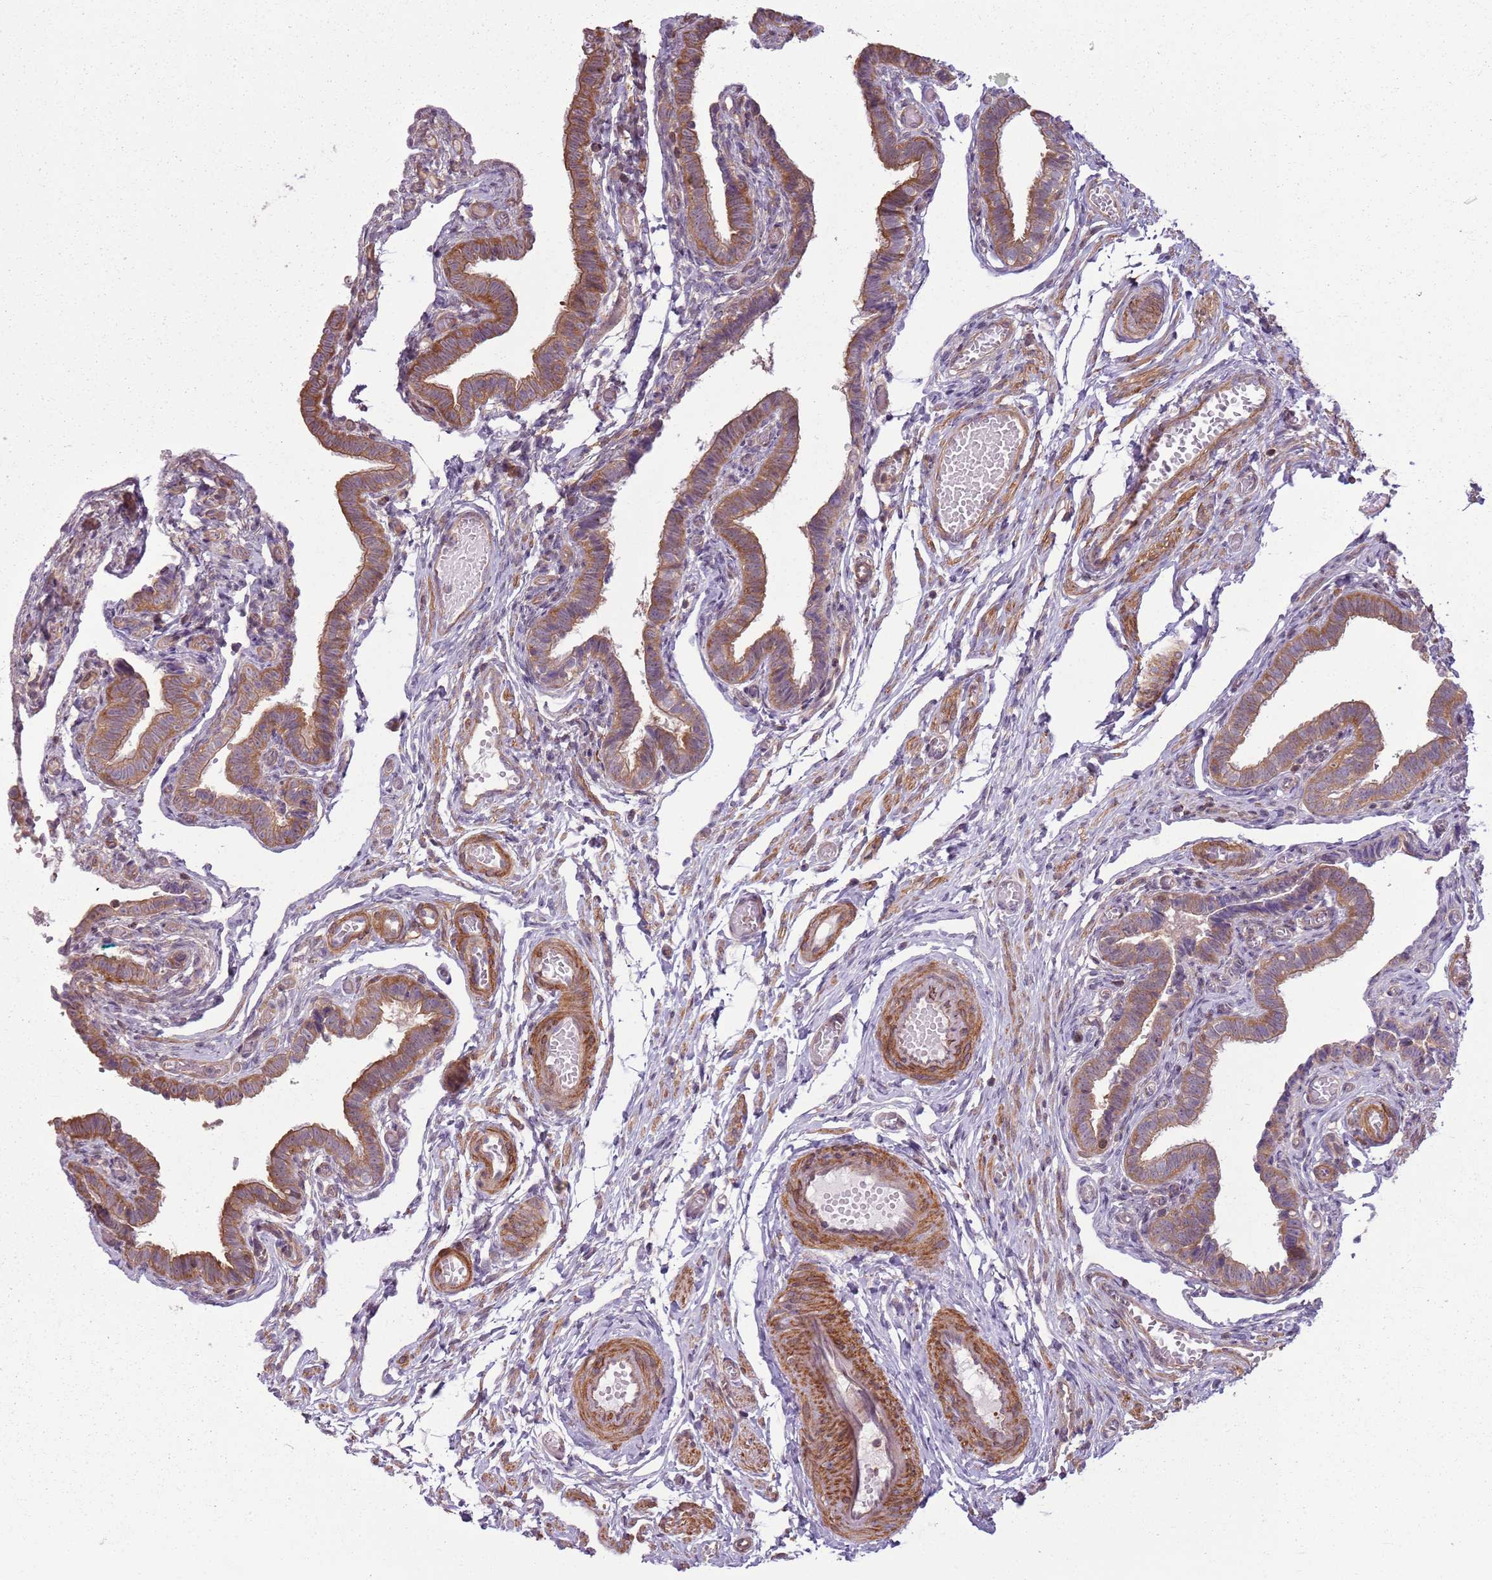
{"staining": {"intensity": "moderate", "quantity": ">75%", "location": "cytoplasmic/membranous"}, "tissue": "fallopian tube", "cell_type": "Glandular cells", "image_type": "normal", "snomed": [{"axis": "morphology", "description": "Normal tissue, NOS"}, {"axis": "topography", "description": "Fallopian tube"}], "caption": "An image of human fallopian tube stained for a protein reveals moderate cytoplasmic/membranous brown staining in glandular cells.", "gene": "RPL21", "patient": {"sex": "female", "age": 36}}